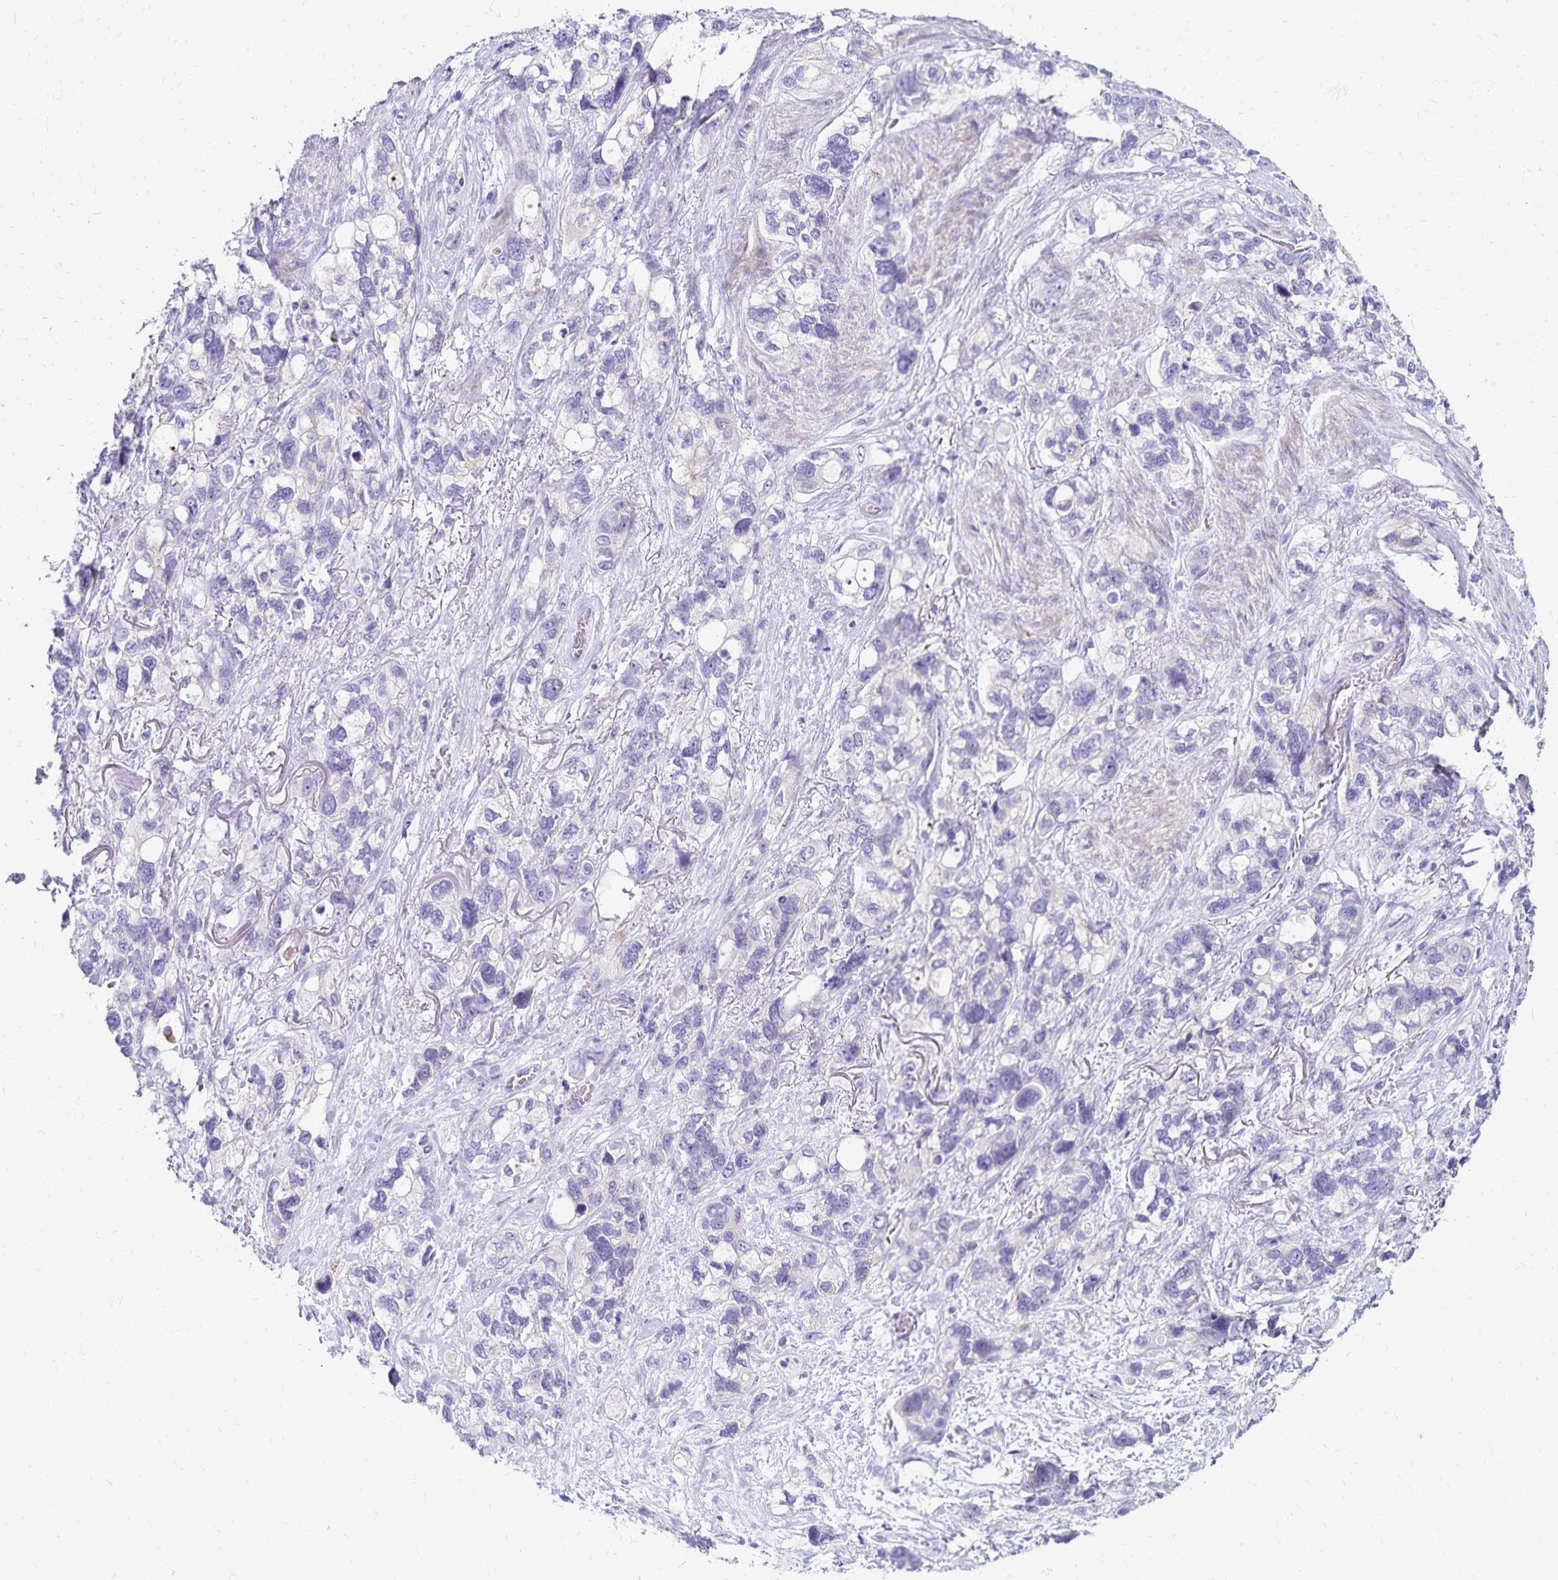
{"staining": {"intensity": "moderate", "quantity": "<25%", "location": "cytoplasmic/membranous"}, "tissue": "stomach cancer", "cell_type": "Tumor cells", "image_type": "cancer", "snomed": [{"axis": "morphology", "description": "Adenocarcinoma, NOS"}, {"axis": "topography", "description": "Stomach, upper"}], "caption": "There is low levels of moderate cytoplasmic/membranous staining in tumor cells of stomach cancer, as demonstrated by immunohistochemical staining (brown color).", "gene": "NECAP1", "patient": {"sex": "female", "age": 81}}